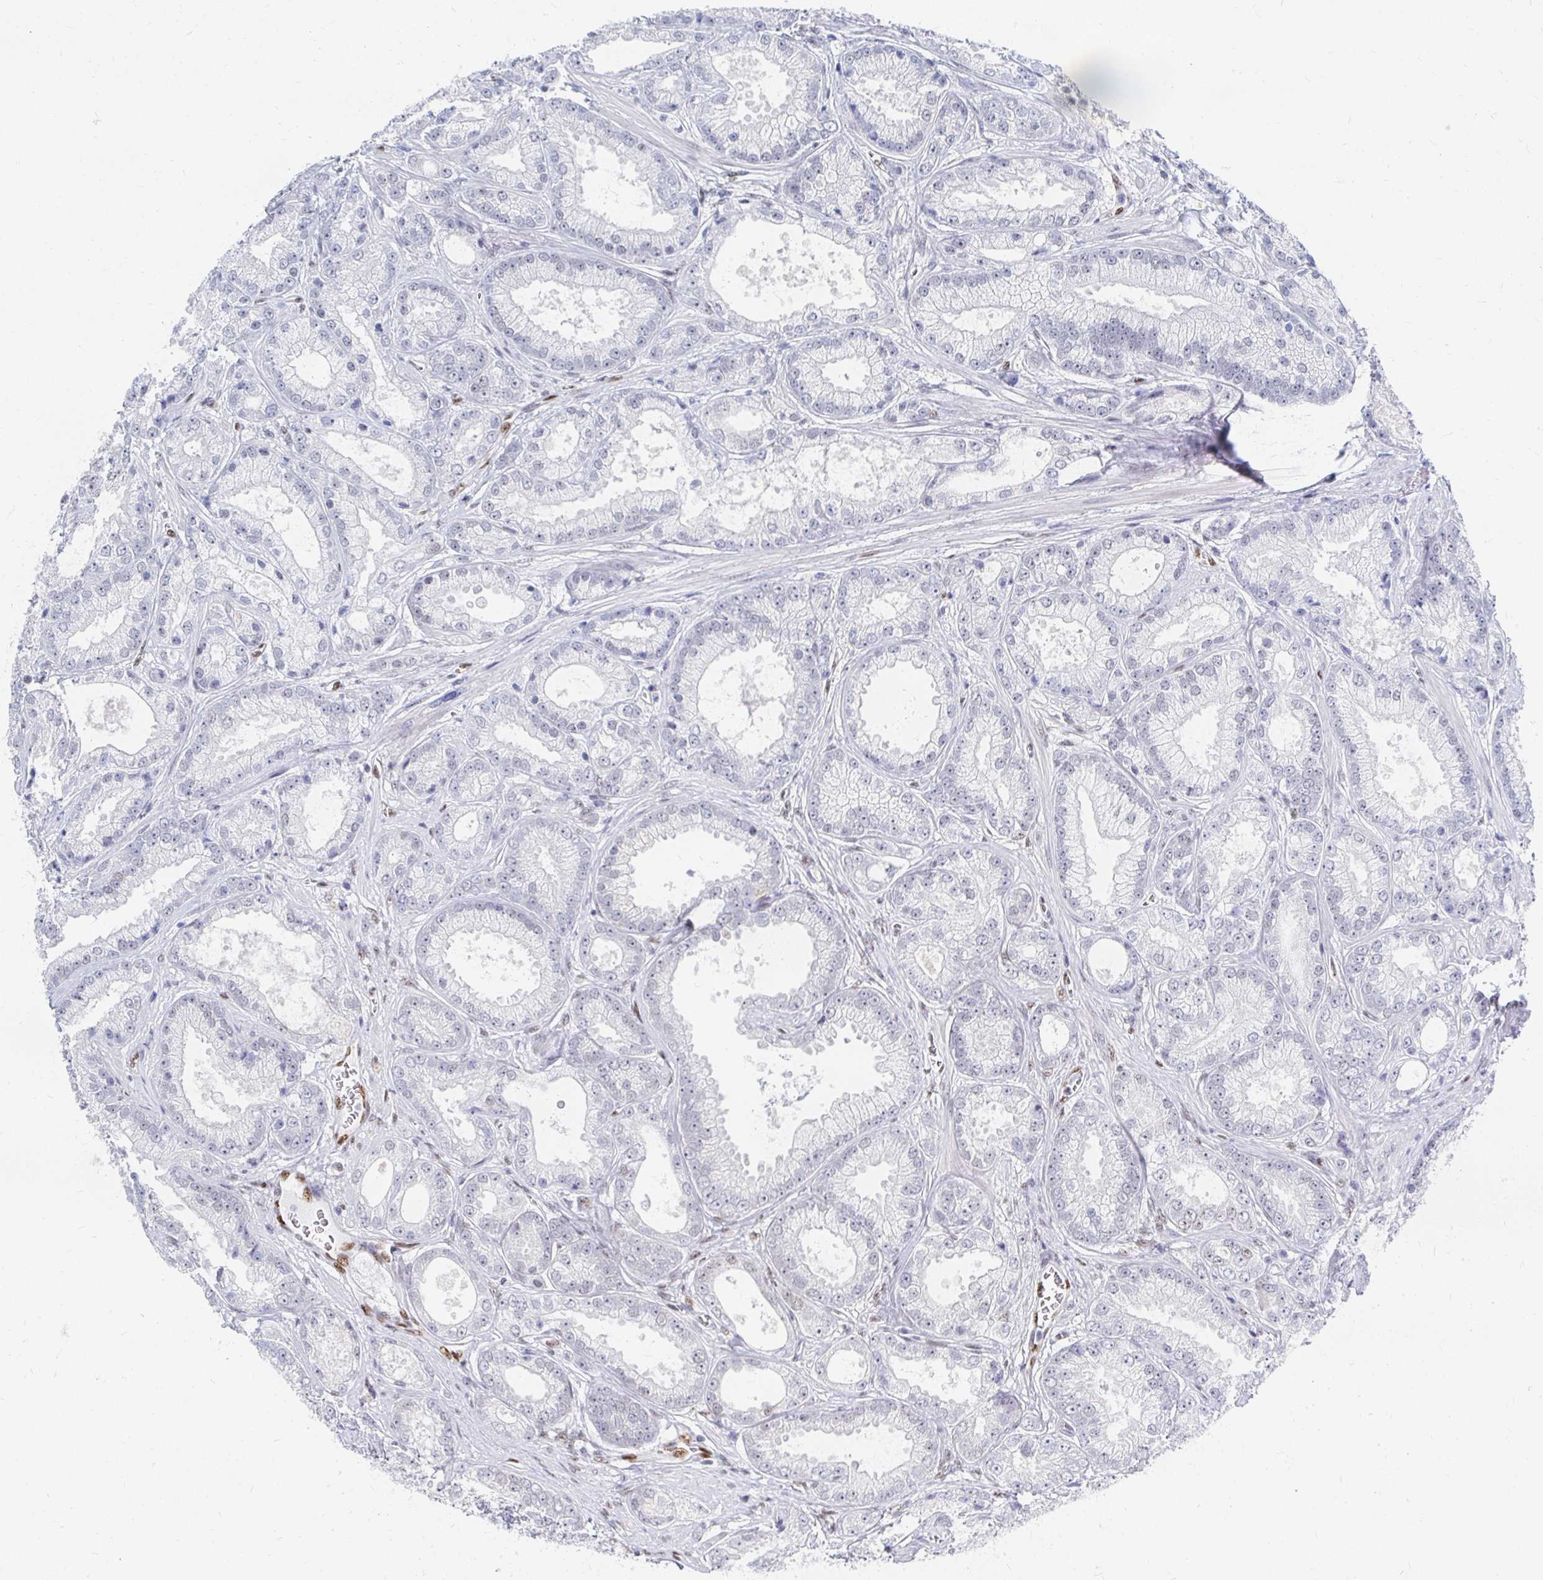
{"staining": {"intensity": "negative", "quantity": "none", "location": "none"}, "tissue": "prostate cancer", "cell_type": "Tumor cells", "image_type": "cancer", "snomed": [{"axis": "morphology", "description": "Adenocarcinoma, High grade"}, {"axis": "topography", "description": "Prostate"}], "caption": "A micrograph of human adenocarcinoma (high-grade) (prostate) is negative for staining in tumor cells. (DAB (3,3'-diaminobenzidine) IHC visualized using brightfield microscopy, high magnification).", "gene": "CLIC3", "patient": {"sex": "male", "age": 67}}